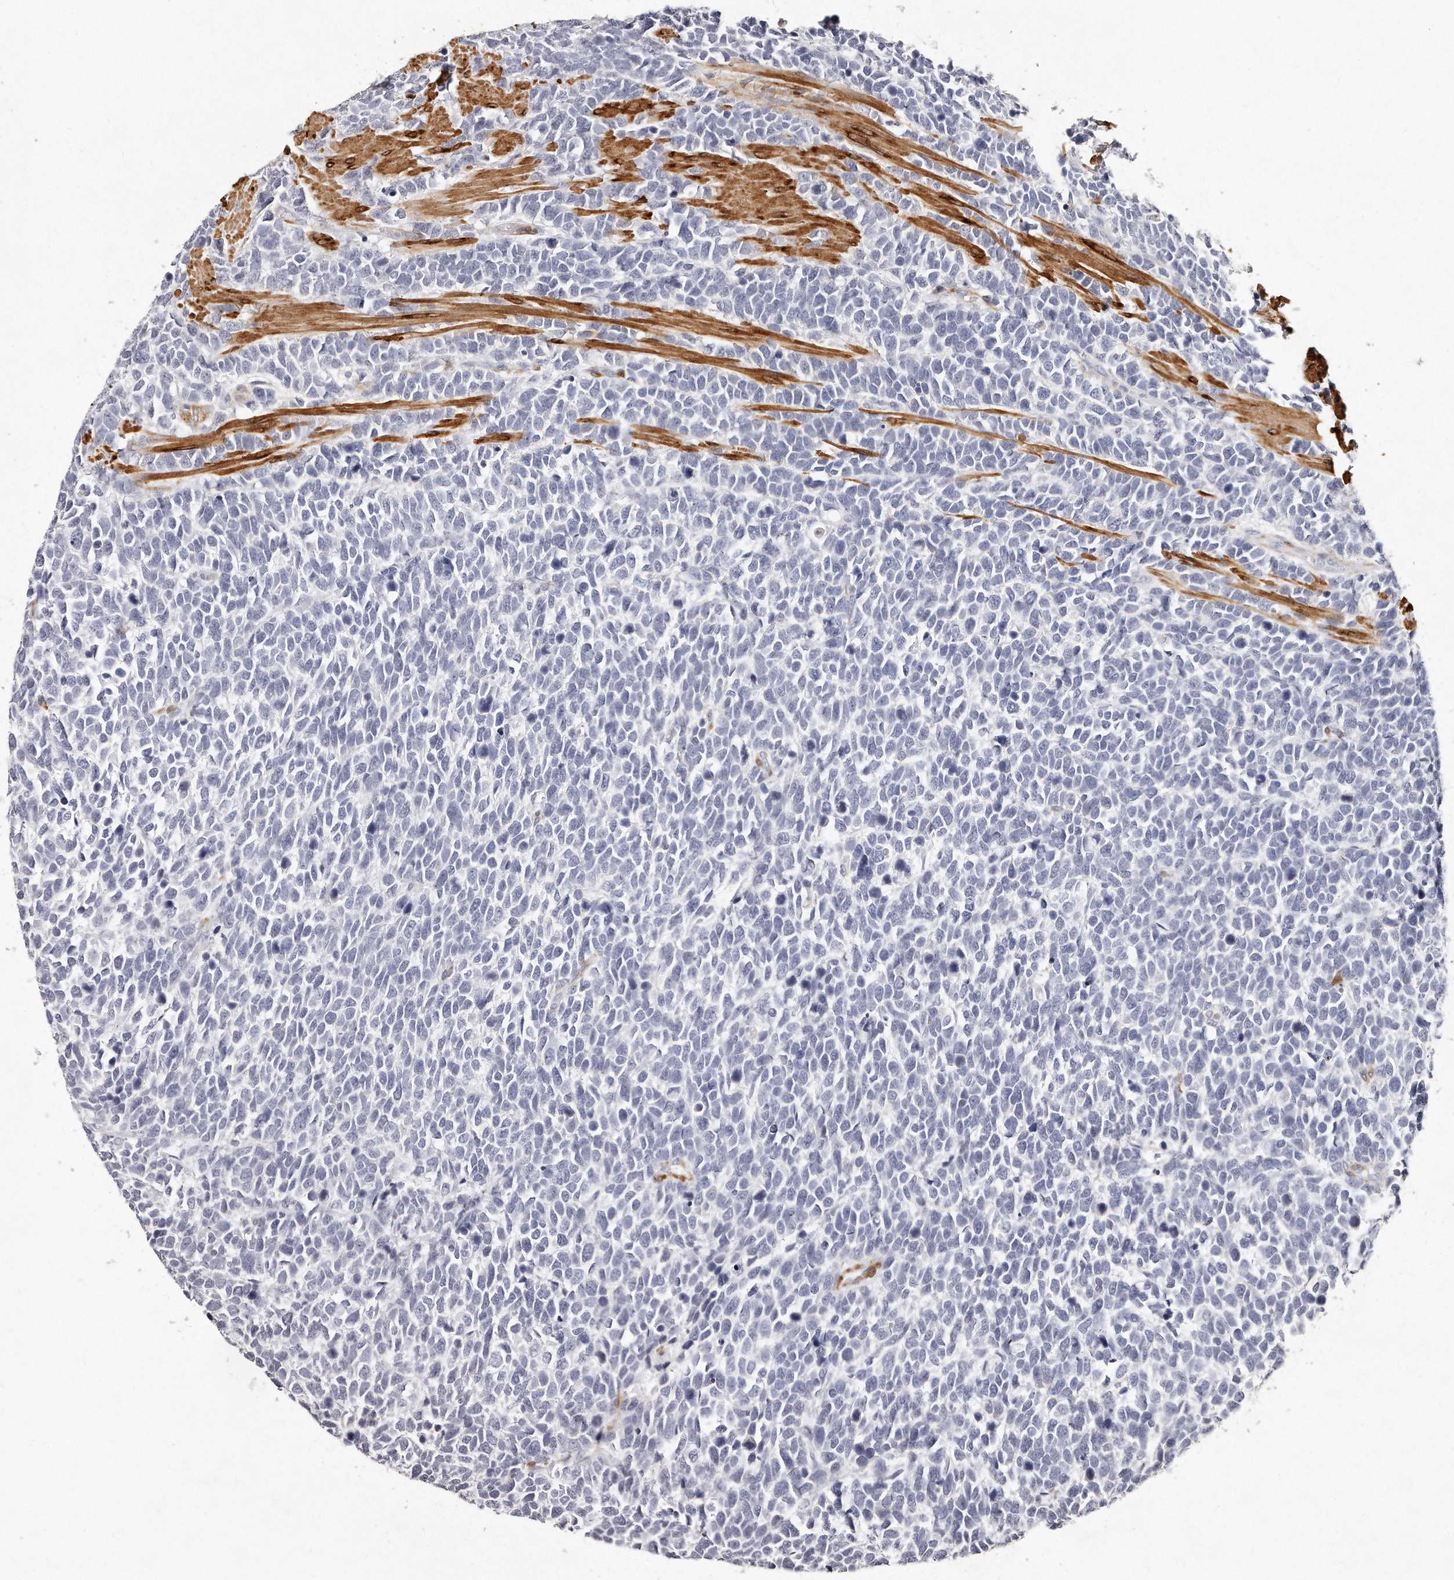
{"staining": {"intensity": "negative", "quantity": "none", "location": "none"}, "tissue": "urothelial cancer", "cell_type": "Tumor cells", "image_type": "cancer", "snomed": [{"axis": "morphology", "description": "Urothelial carcinoma, High grade"}, {"axis": "topography", "description": "Urinary bladder"}], "caption": "There is no significant expression in tumor cells of high-grade urothelial carcinoma.", "gene": "LMOD1", "patient": {"sex": "female", "age": 82}}